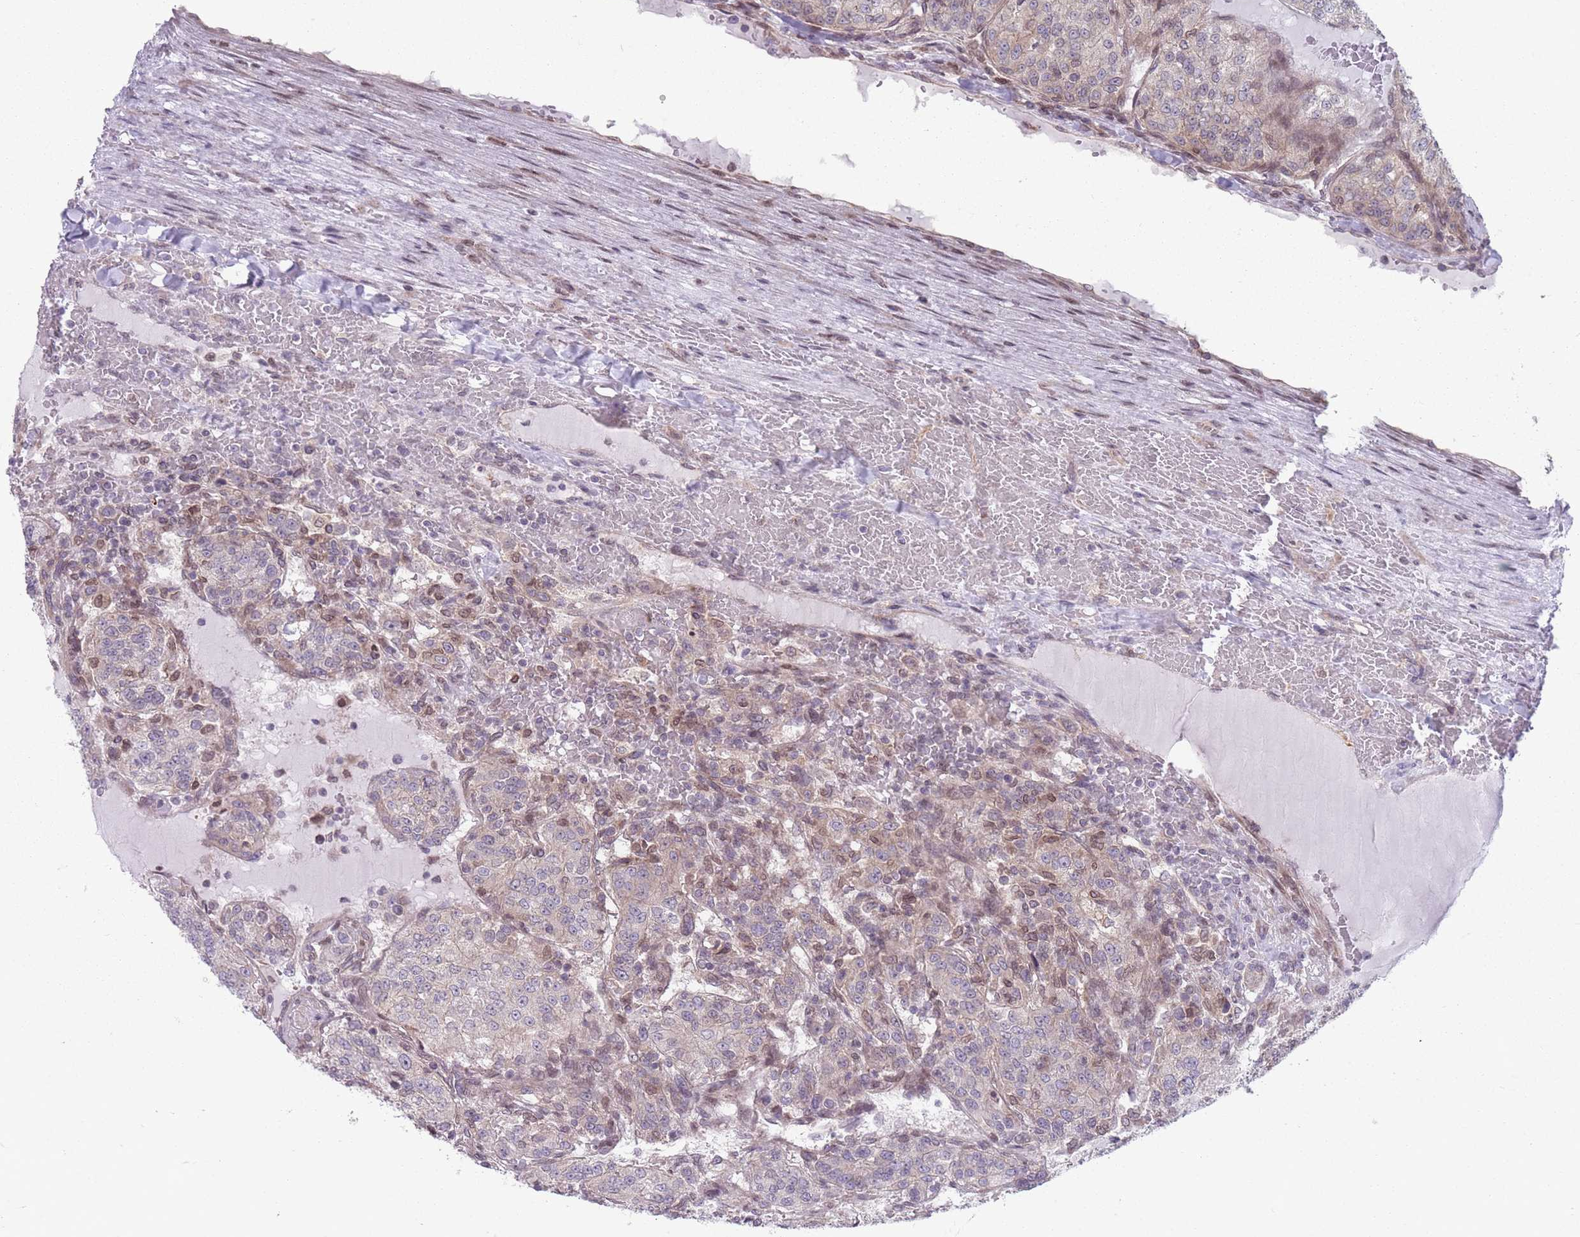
{"staining": {"intensity": "weak", "quantity": "<25%", "location": "nuclear"}, "tissue": "renal cancer", "cell_type": "Tumor cells", "image_type": "cancer", "snomed": [{"axis": "morphology", "description": "Adenocarcinoma, NOS"}, {"axis": "topography", "description": "Kidney"}], "caption": "High magnification brightfield microscopy of adenocarcinoma (renal) stained with DAB (3,3'-diaminobenzidine) (brown) and counterstained with hematoxylin (blue): tumor cells show no significant staining.", "gene": "VRK2", "patient": {"sex": "female", "age": 63}}